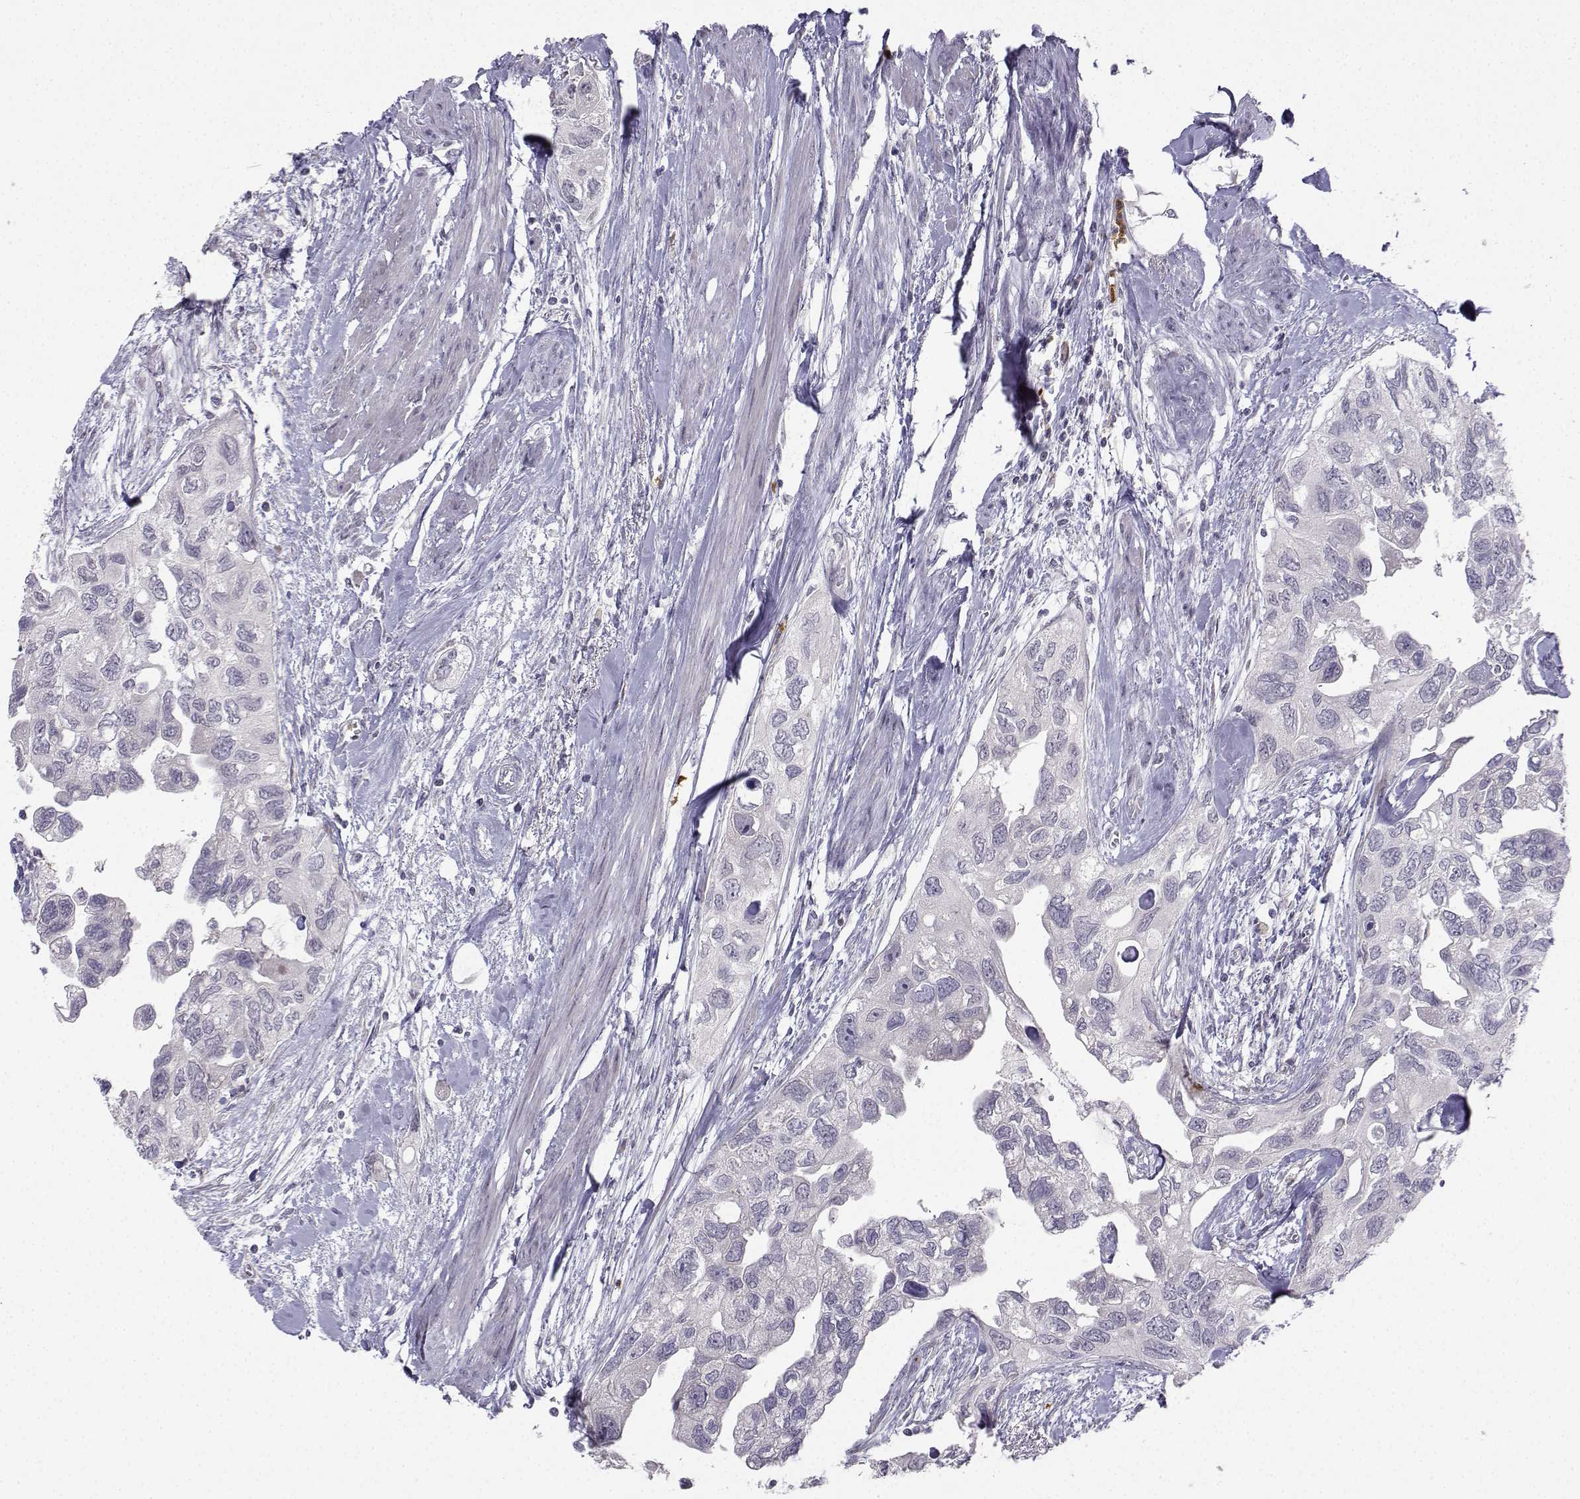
{"staining": {"intensity": "negative", "quantity": "none", "location": "none"}, "tissue": "urothelial cancer", "cell_type": "Tumor cells", "image_type": "cancer", "snomed": [{"axis": "morphology", "description": "Urothelial carcinoma, High grade"}, {"axis": "topography", "description": "Urinary bladder"}], "caption": "High-grade urothelial carcinoma was stained to show a protein in brown. There is no significant positivity in tumor cells.", "gene": "CALY", "patient": {"sex": "male", "age": 59}}